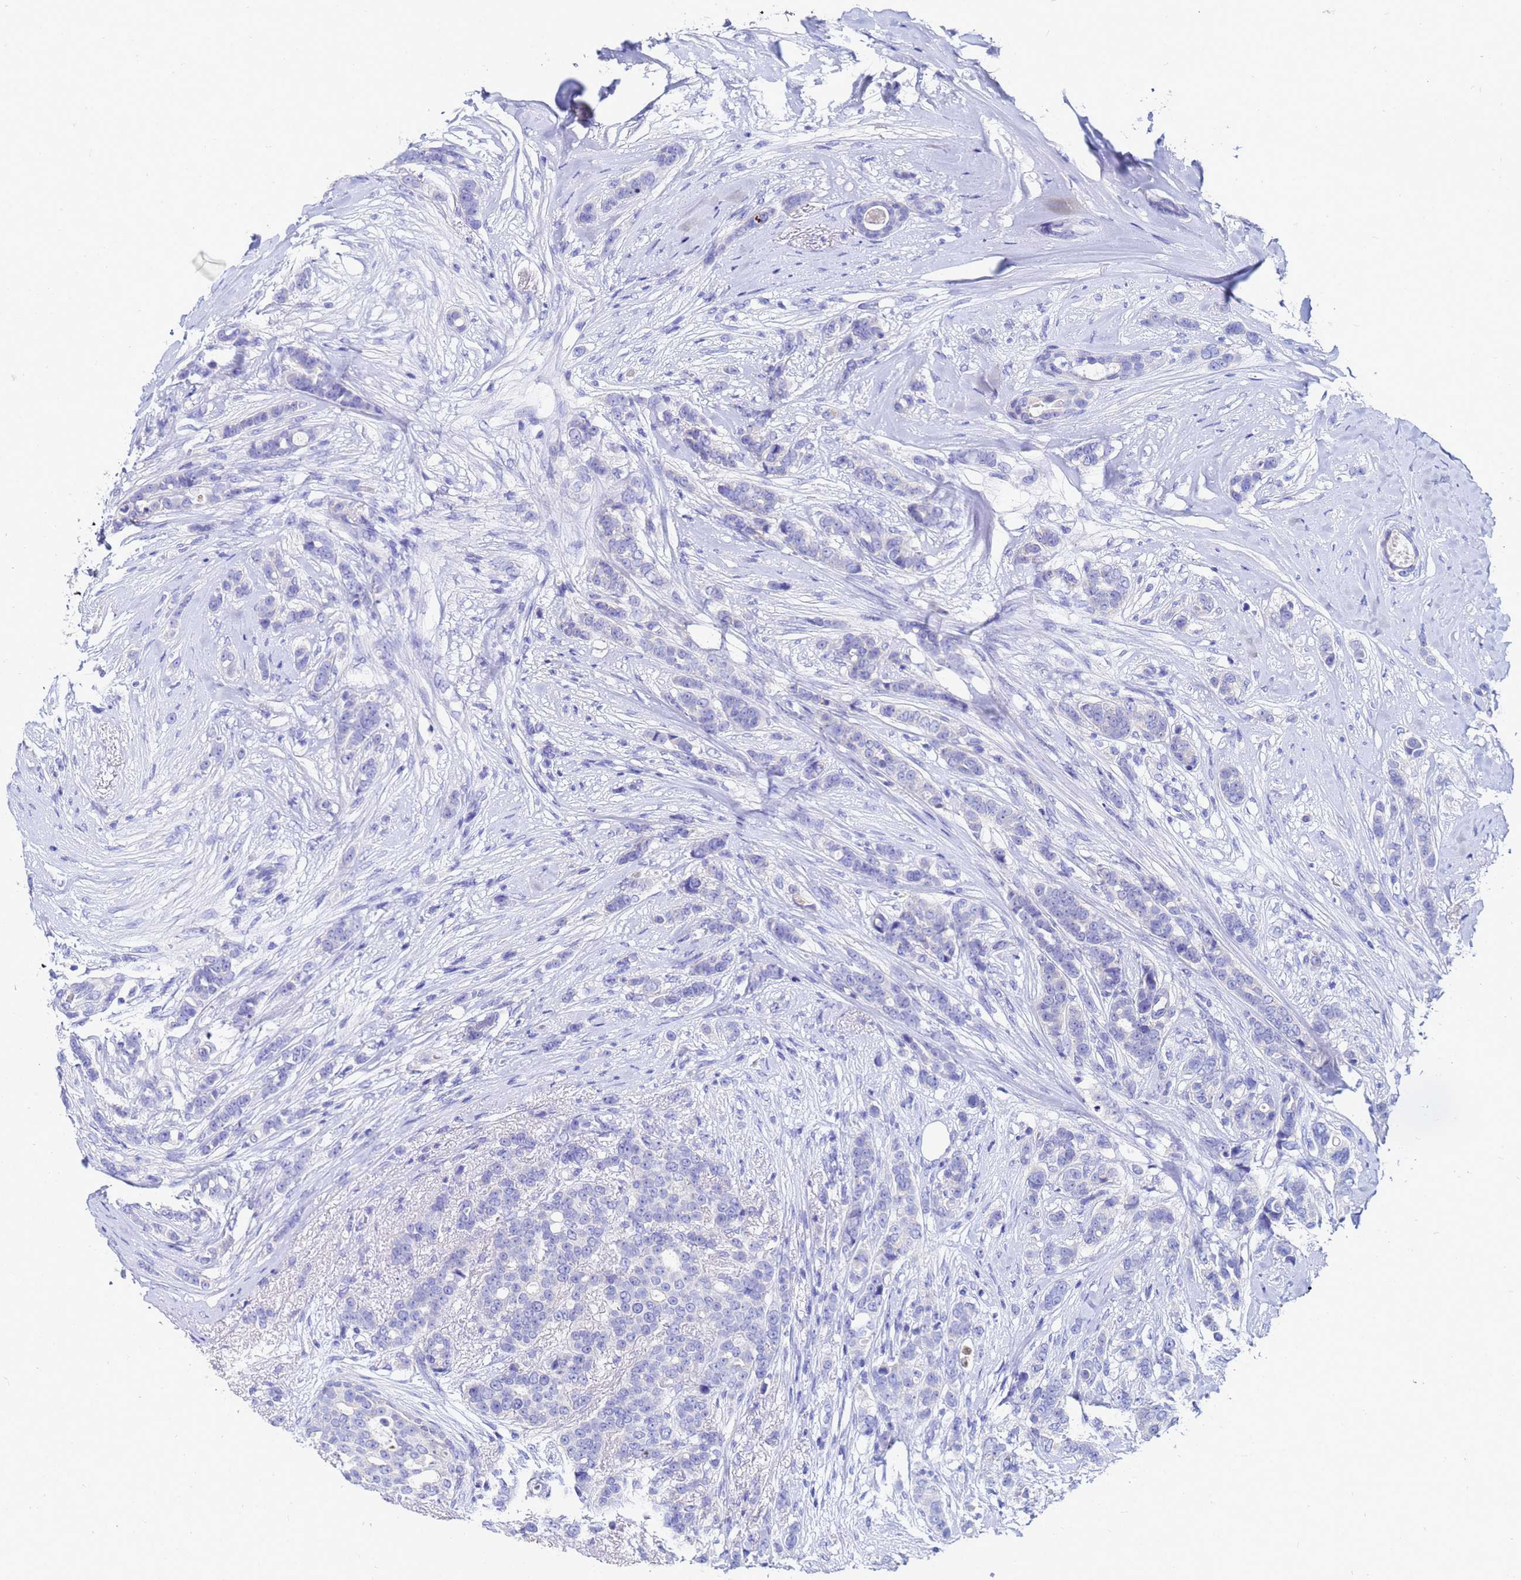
{"staining": {"intensity": "negative", "quantity": "none", "location": "none"}, "tissue": "breast cancer", "cell_type": "Tumor cells", "image_type": "cancer", "snomed": [{"axis": "morphology", "description": "Lobular carcinoma"}, {"axis": "topography", "description": "Breast"}], "caption": "Immunohistochemical staining of breast lobular carcinoma exhibits no significant expression in tumor cells.", "gene": "C2orf72", "patient": {"sex": "female", "age": 51}}